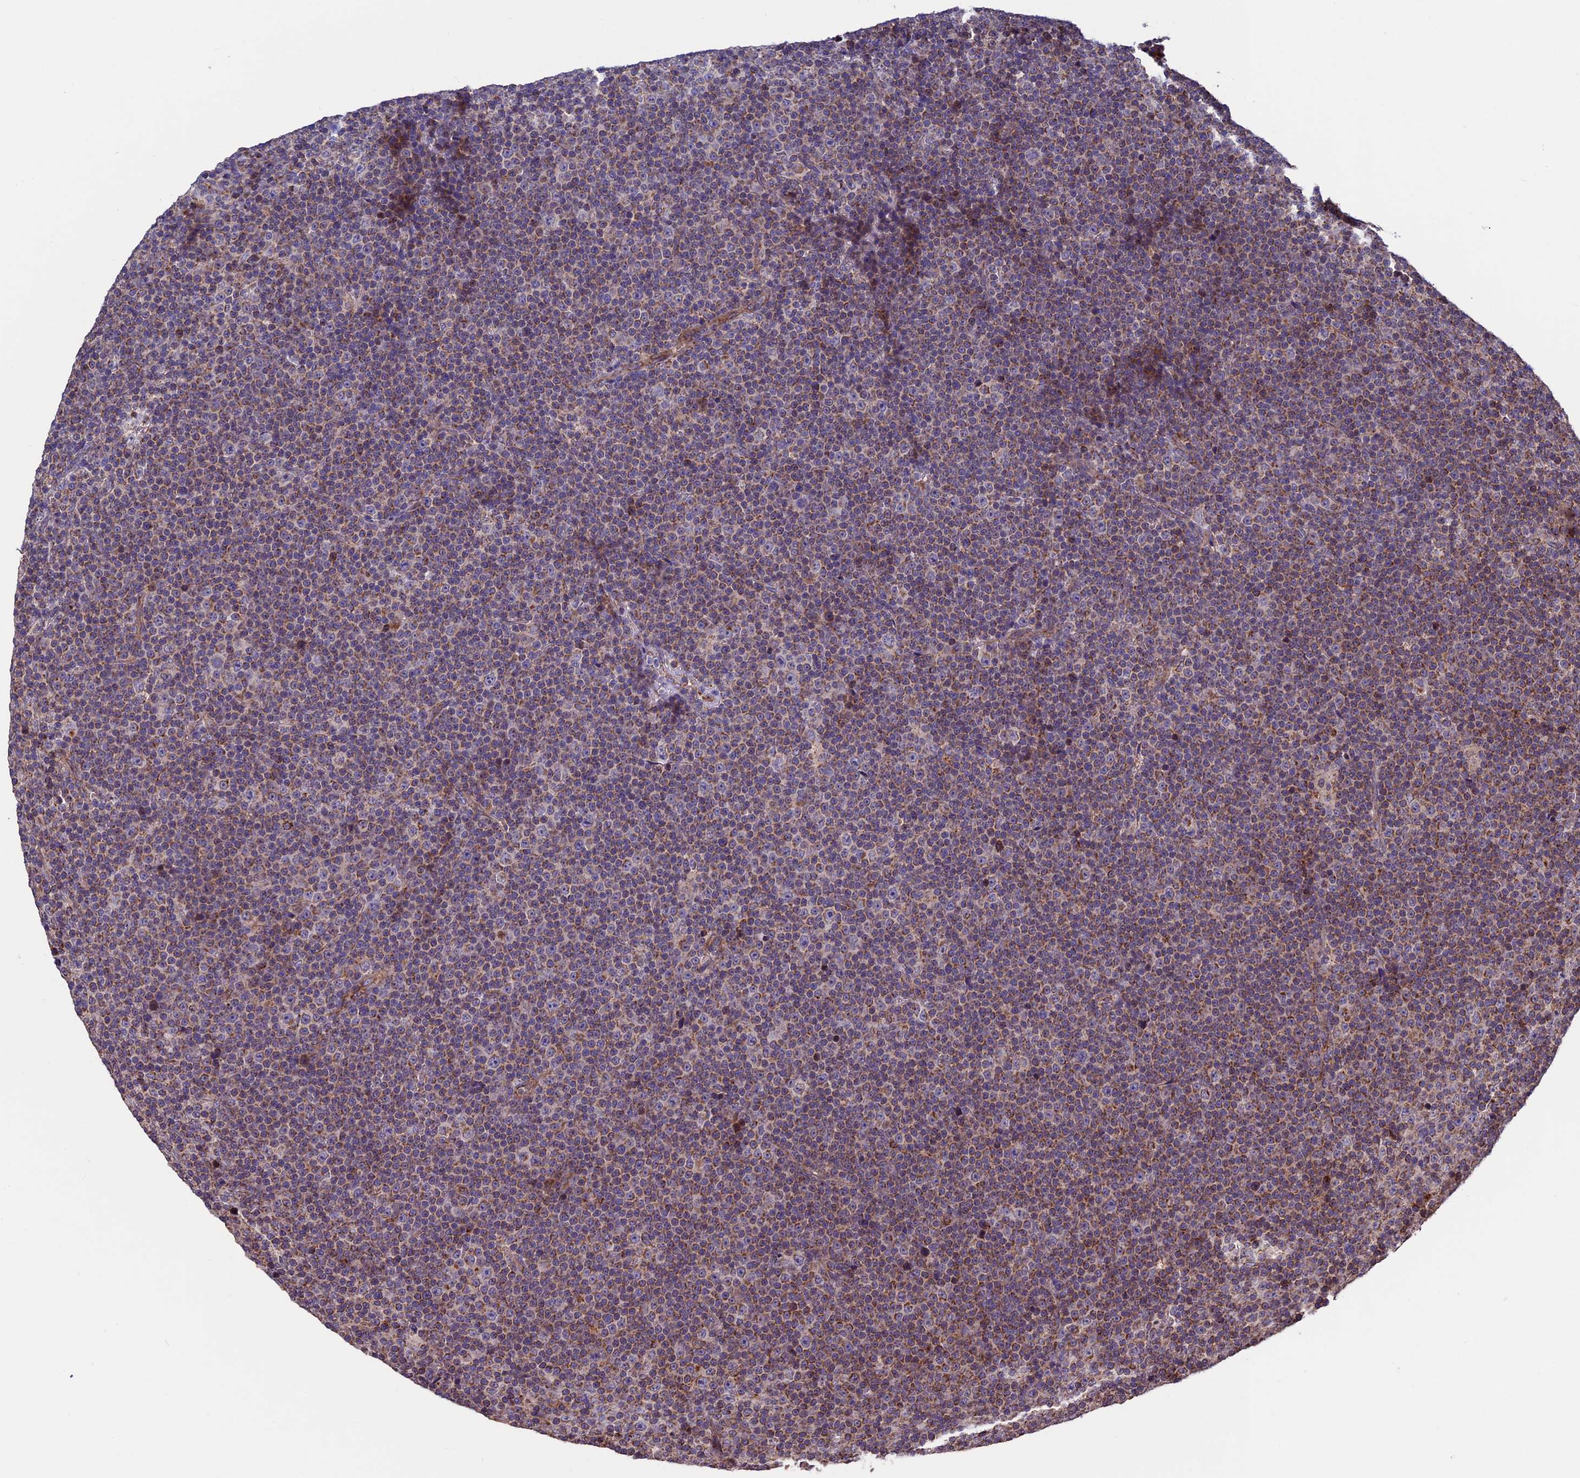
{"staining": {"intensity": "moderate", "quantity": "<25%", "location": "cytoplasmic/membranous"}, "tissue": "lymphoma", "cell_type": "Tumor cells", "image_type": "cancer", "snomed": [{"axis": "morphology", "description": "Malignant lymphoma, non-Hodgkin's type, Low grade"}, {"axis": "topography", "description": "Lymph node"}], "caption": "Tumor cells display moderate cytoplasmic/membranous expression in approximately <25% of cells in malignant lymphoma, non-Hodgkin's type (low-grade). Nuclei are stained in blue.", "gene": "RNF17", "patient": {"sex": "female", "age": 67}}